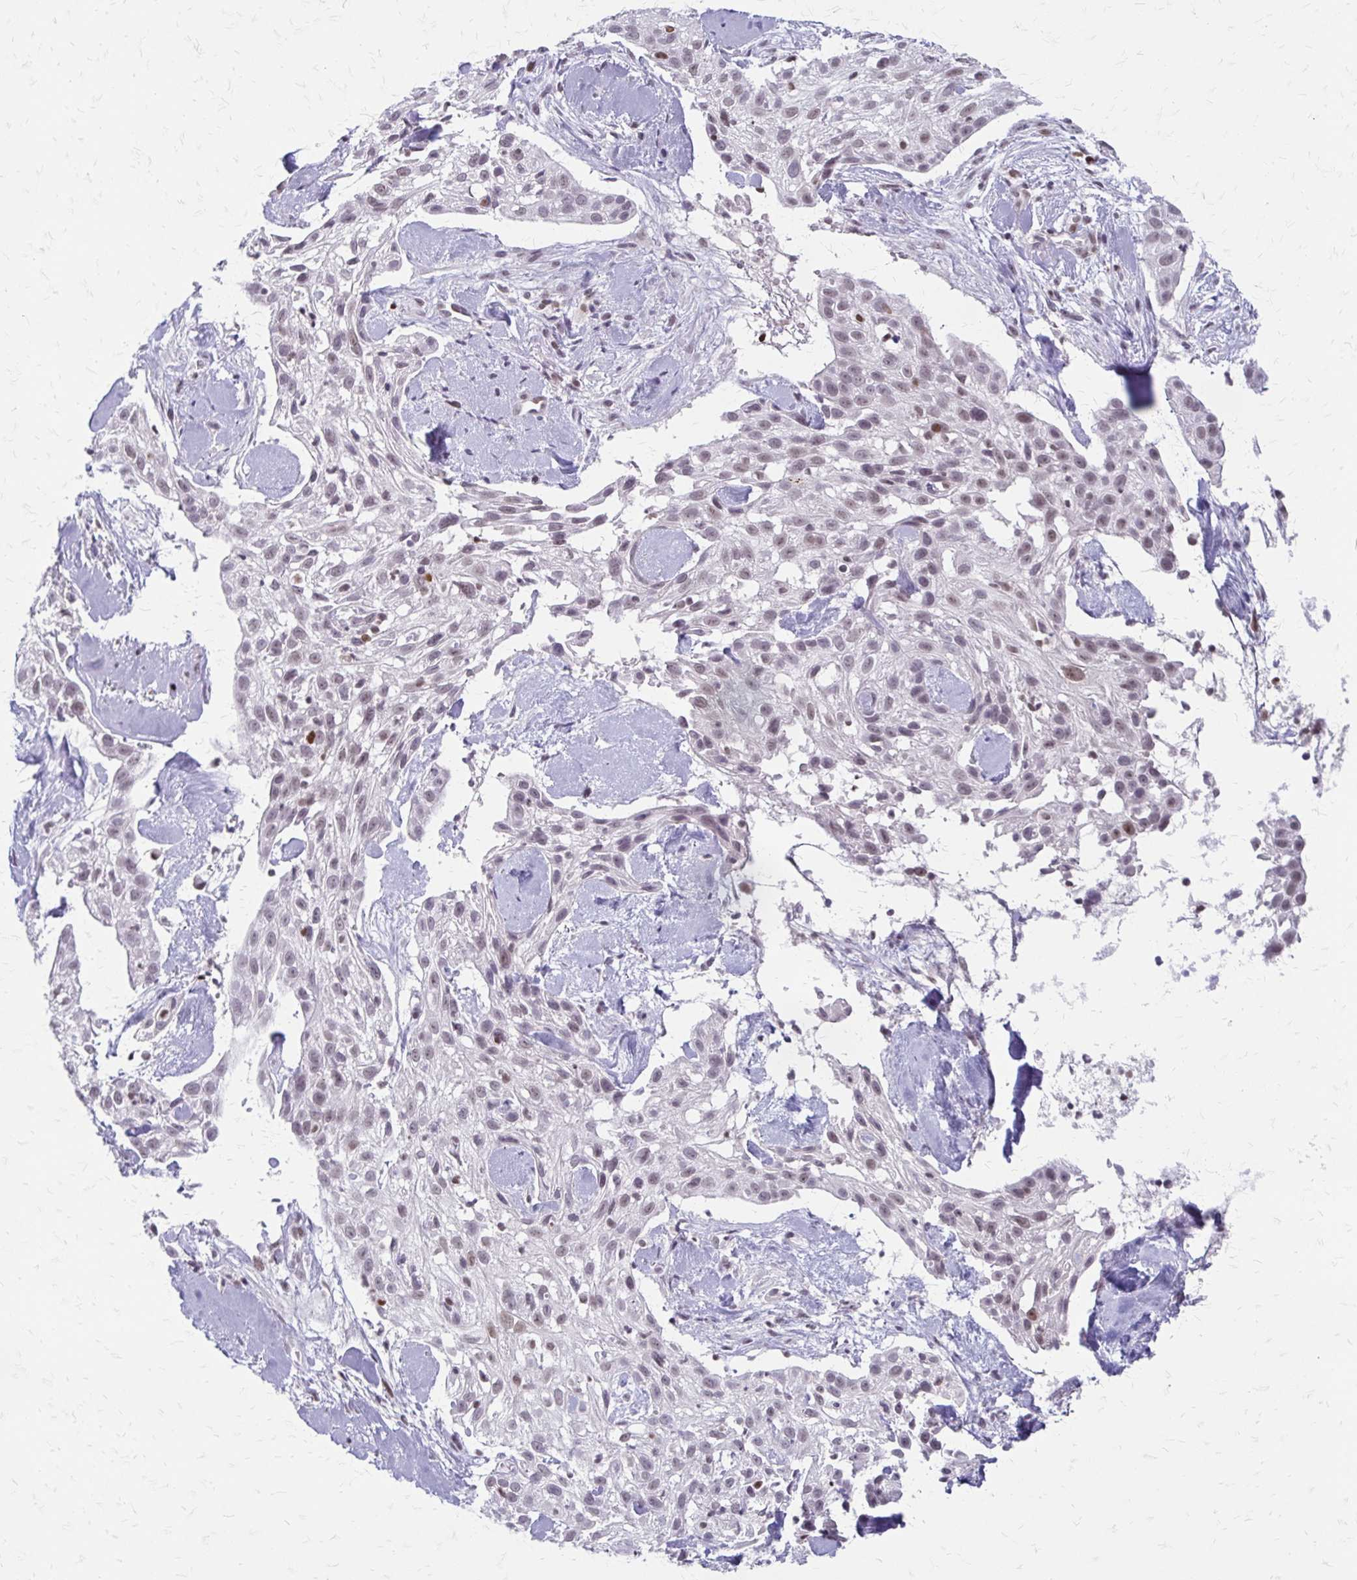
{"staining": {"intensity": "weak", "quantity": "25%-75%", "location": "nuclear"}, "tissue": "skin cancer", "cell_type": "Tumor cells", "image_type": "cancer", "snomed": [{"axis": "morphology", "description": "Squamous cell carcinoma, NOS"}, {"axis": "topography", "description": "Skin"}], "caption": "This photomicrograph shows skin cancer (squamous cell carcinoma) stained with immunohistochemistry to label a protein in brown. The nuclear of tumor cells show weak positivity for the protein. Nuclei are counter-stained blue.", "gene": "EED", "patient": {"sex": "male", "age": 82}}